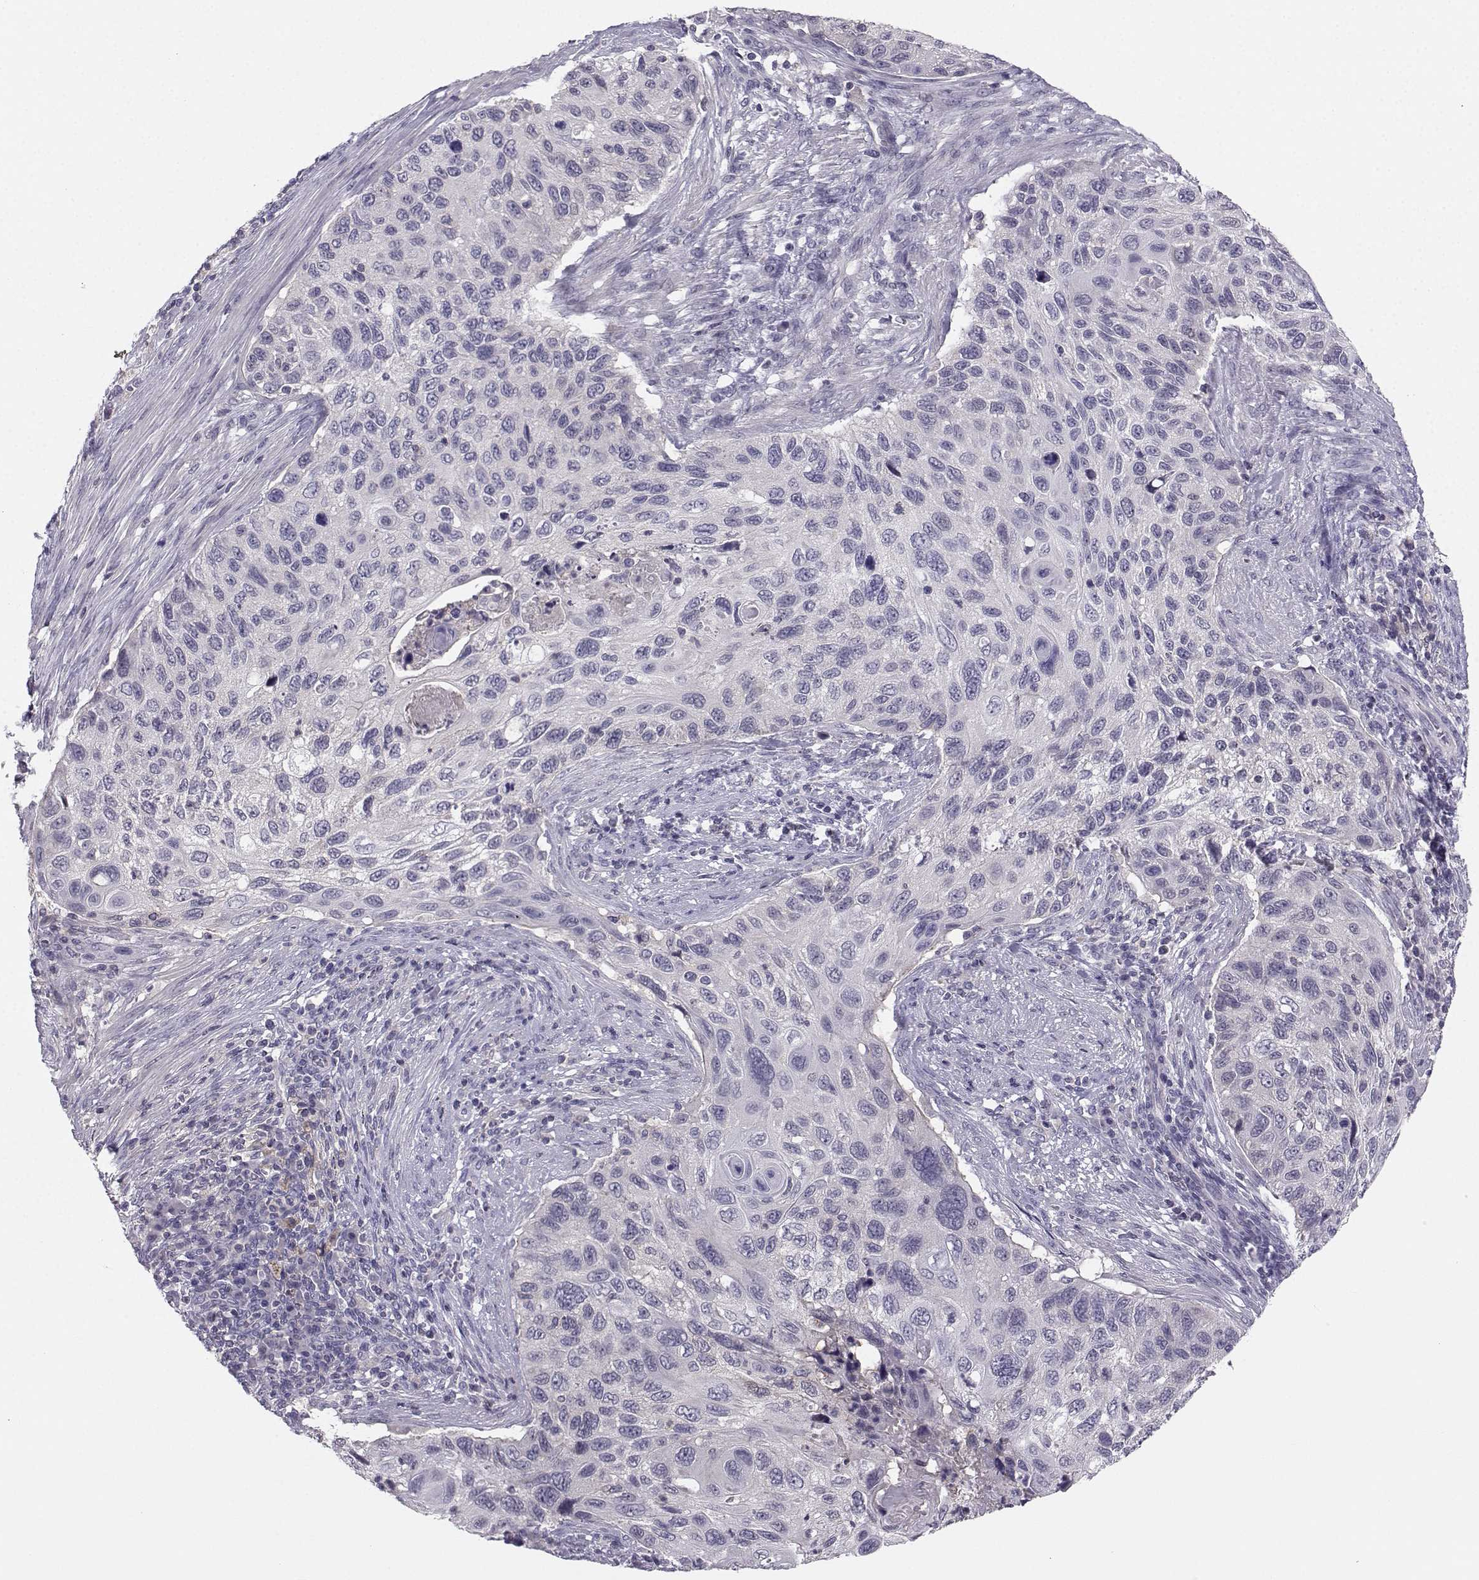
{"staining": {"intensity": "negative", "quantity": "none", "location": "none"}, "tissue": "cervical cancer", "cell_type": "Tumor cells", "image_type": "cancer", "snomed": [{"axis": "morphology", "description": "Squamous cell carcinoma, NOS"}, {"axis": "topography", "description": "Cervix"}], "caption": "Immunohistochemistry (IHC) image of human cervical cancer stained for a protein (brown), which reveals no positivity in tumor cells.", "gene": "MROH7", "patient": {"sex": "female", "age": 70}}